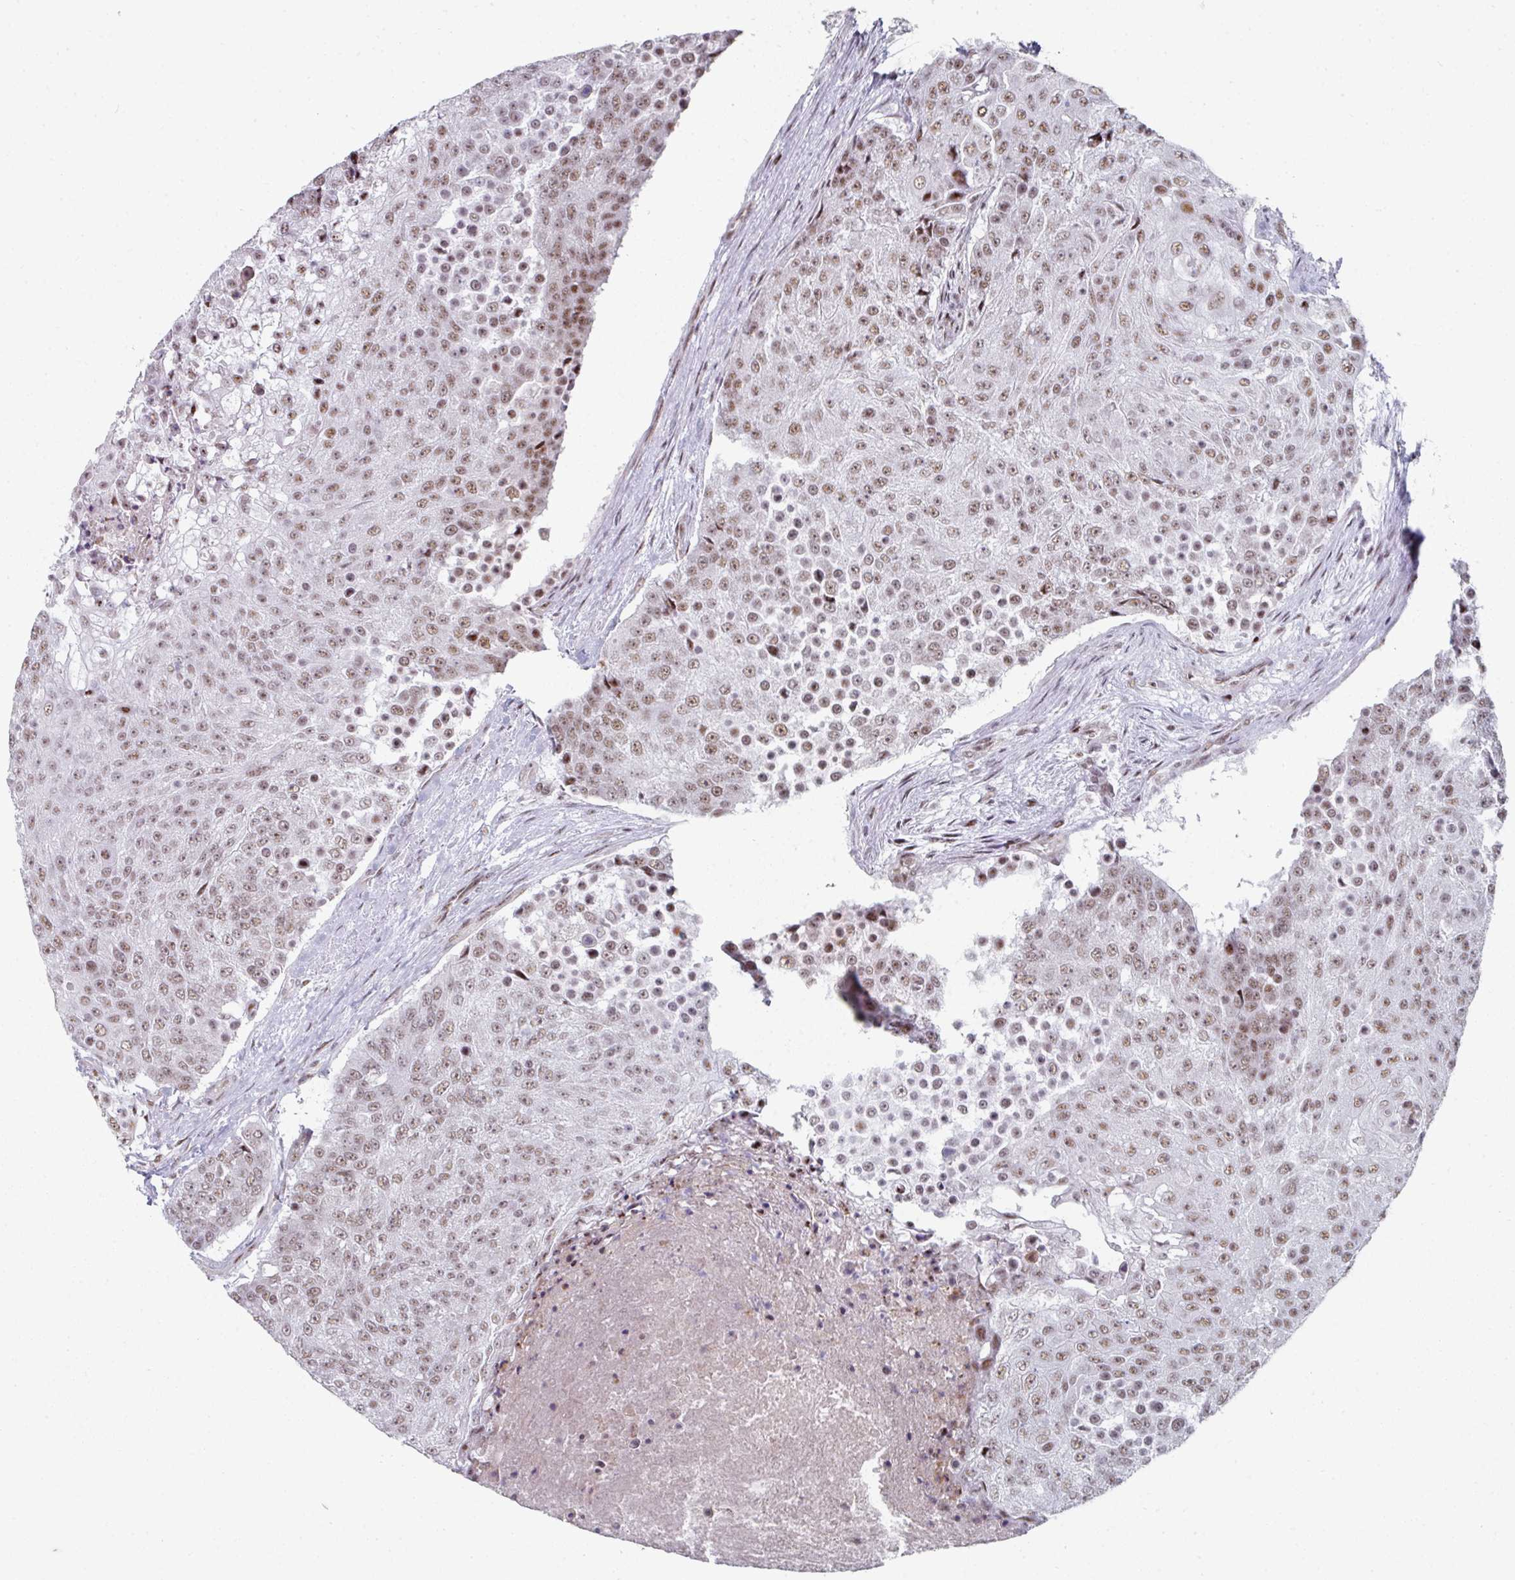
{"staining": {"intensity": "moderate", "quantity": ">75%", "location": "nuclear"}, "tissue": "urothelial cancer", "cell_type": "Tumor cells", "image_type": "cancer", "snomed": [{"axis": "morphology", "description": "Urothelial carcinoma, High grade"}, {"axis": "topography", "description": "Urinary bladder"}], "caption": "IHC photomicrograph of neoplastic tissue: urothelial cancer stained using immunohistochemistry (IHC) shows medium levels of moderate protein expression localized specifically in the nuclear of tumor cells, appearing as a nuclear brown color.", "gene": "SF3B5", "patient": {"sex": "female", "age": 63}}